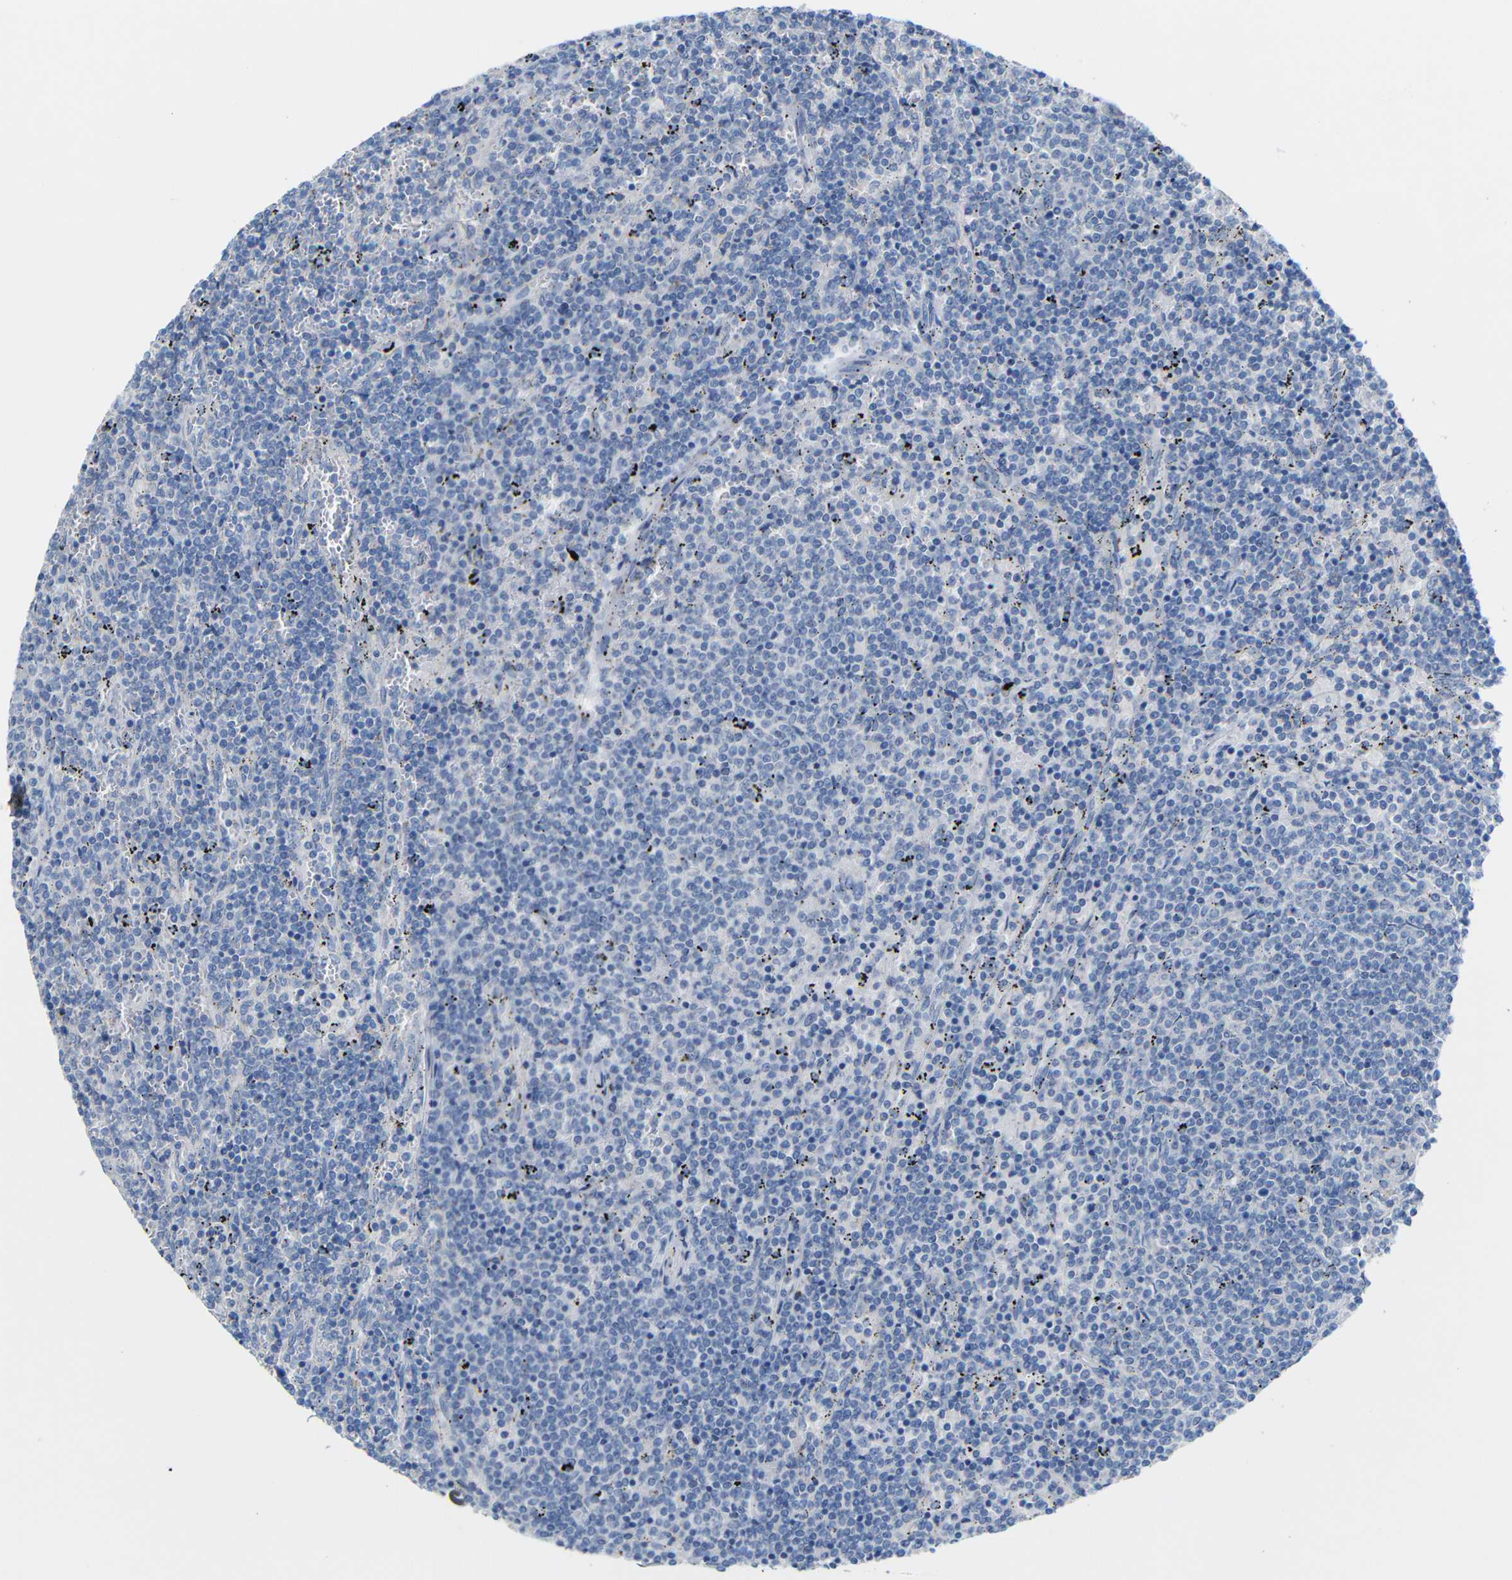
{"staining": {"intensity": "negative", "quantity": "none", "location": "none"}, "tissue": "lymphoma", "cell_type": "Tumor cells", "image_type": "cancer", "snomed": [{"axis": "morphology", "description": "Malignant lymphoma, non-Hodgkin's type, Low grade"}, {"axis": "topography", "description": "Spleen"}], "caption": "Image shows no significant protein staining in tumor cells of malignant lymphoma, non-Hodgkin's type (low-grade).", "gene": "C1orf210", "patient": {"sex": "female", "age": 50}}